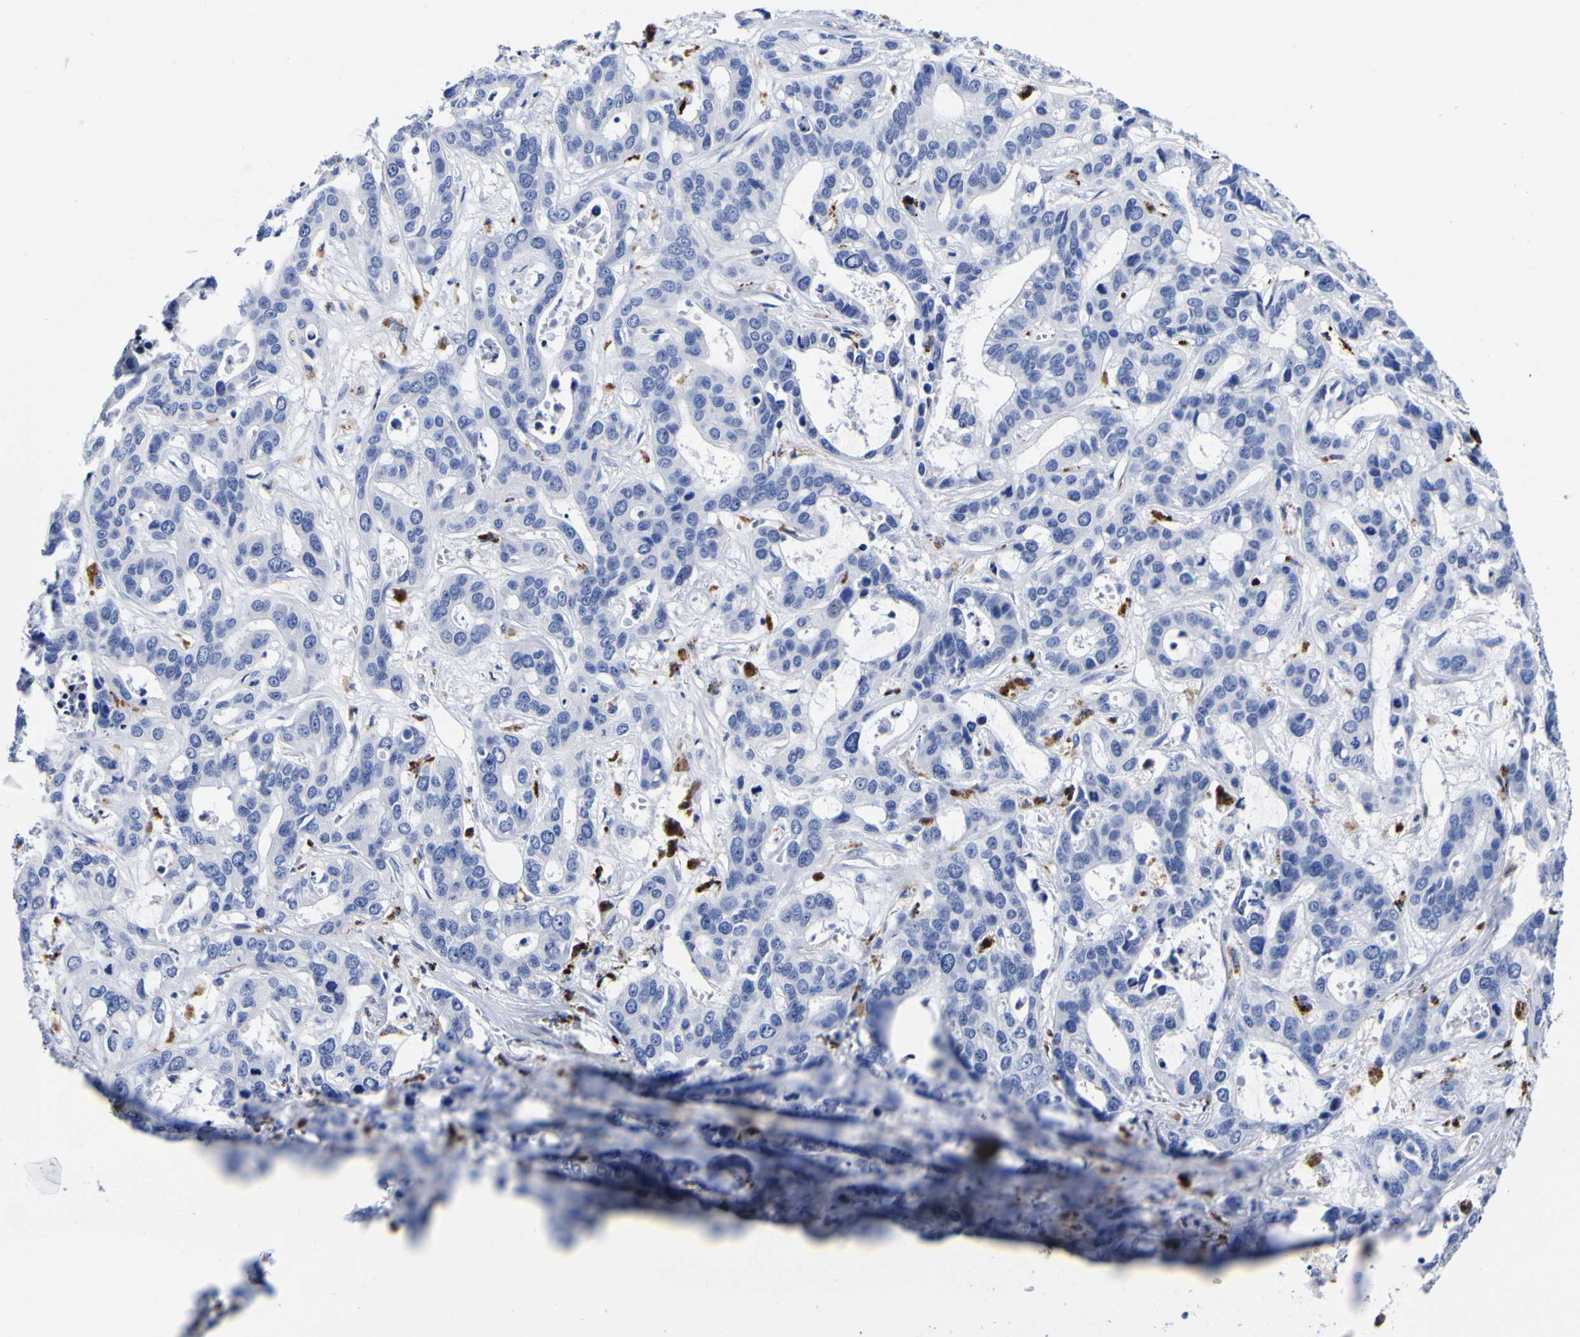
{"staining": {"intensity": "negative", "quantity": "none", "location": "none"}, "tissue": "liver cancer", "cell_type": "Tumor cells", "image_type": "cancer", "snomed": [{"axis": "morphology", "description": "Cholangiocarcinoma"}, {"axis": "topography", "description": "Liver"}], "caption": "A high-resolution histopathology image shows IHC staining of liver cancer, which demonstrates no significant expression in tumor cells.", "gene": "HLA-DQA1", "patient": {"sex": "female", "age": 65}}